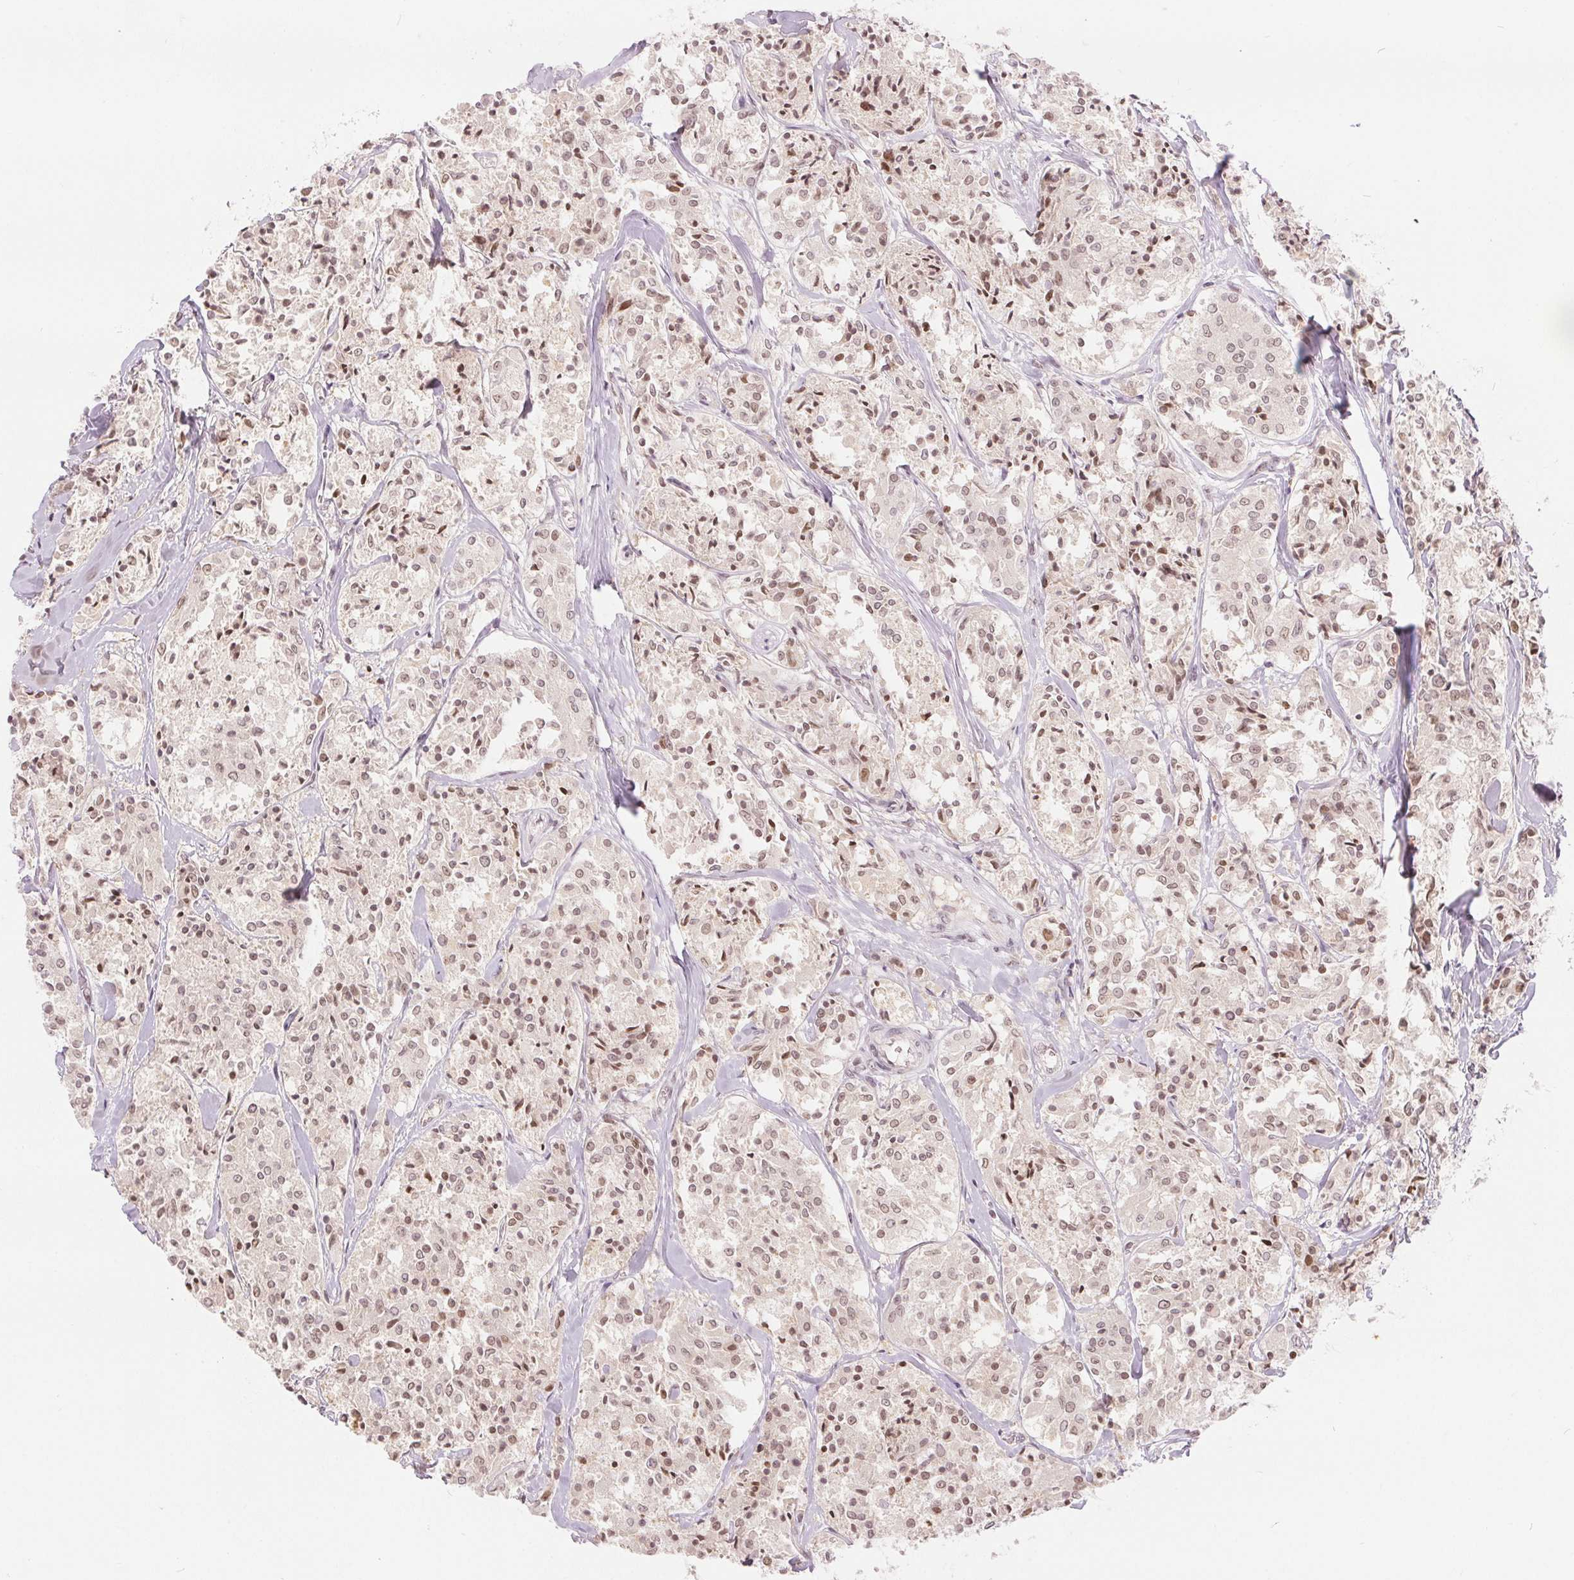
{"staining": {"intensity": "moderate", "quantity": "25%-75%", "location": "nuclear"}, "tissue": "carcinoid", "cell_type": "Tumor cells", "image_type": "cancer", "snomed": [{"axis": "morphology", "description": "Carcinoid, malignant, NOS"}, {"axis": "topography", "description": "Lung"}], "caption": "Carcinoid was stained to show a protein in brown. There is medium levels of moderate nuclear positivity in approximately 25%-75% of tumor cells. Nuclei are stained in blue.", "gene": "DEK", "patient": {"sex": "male", "age": 71}}